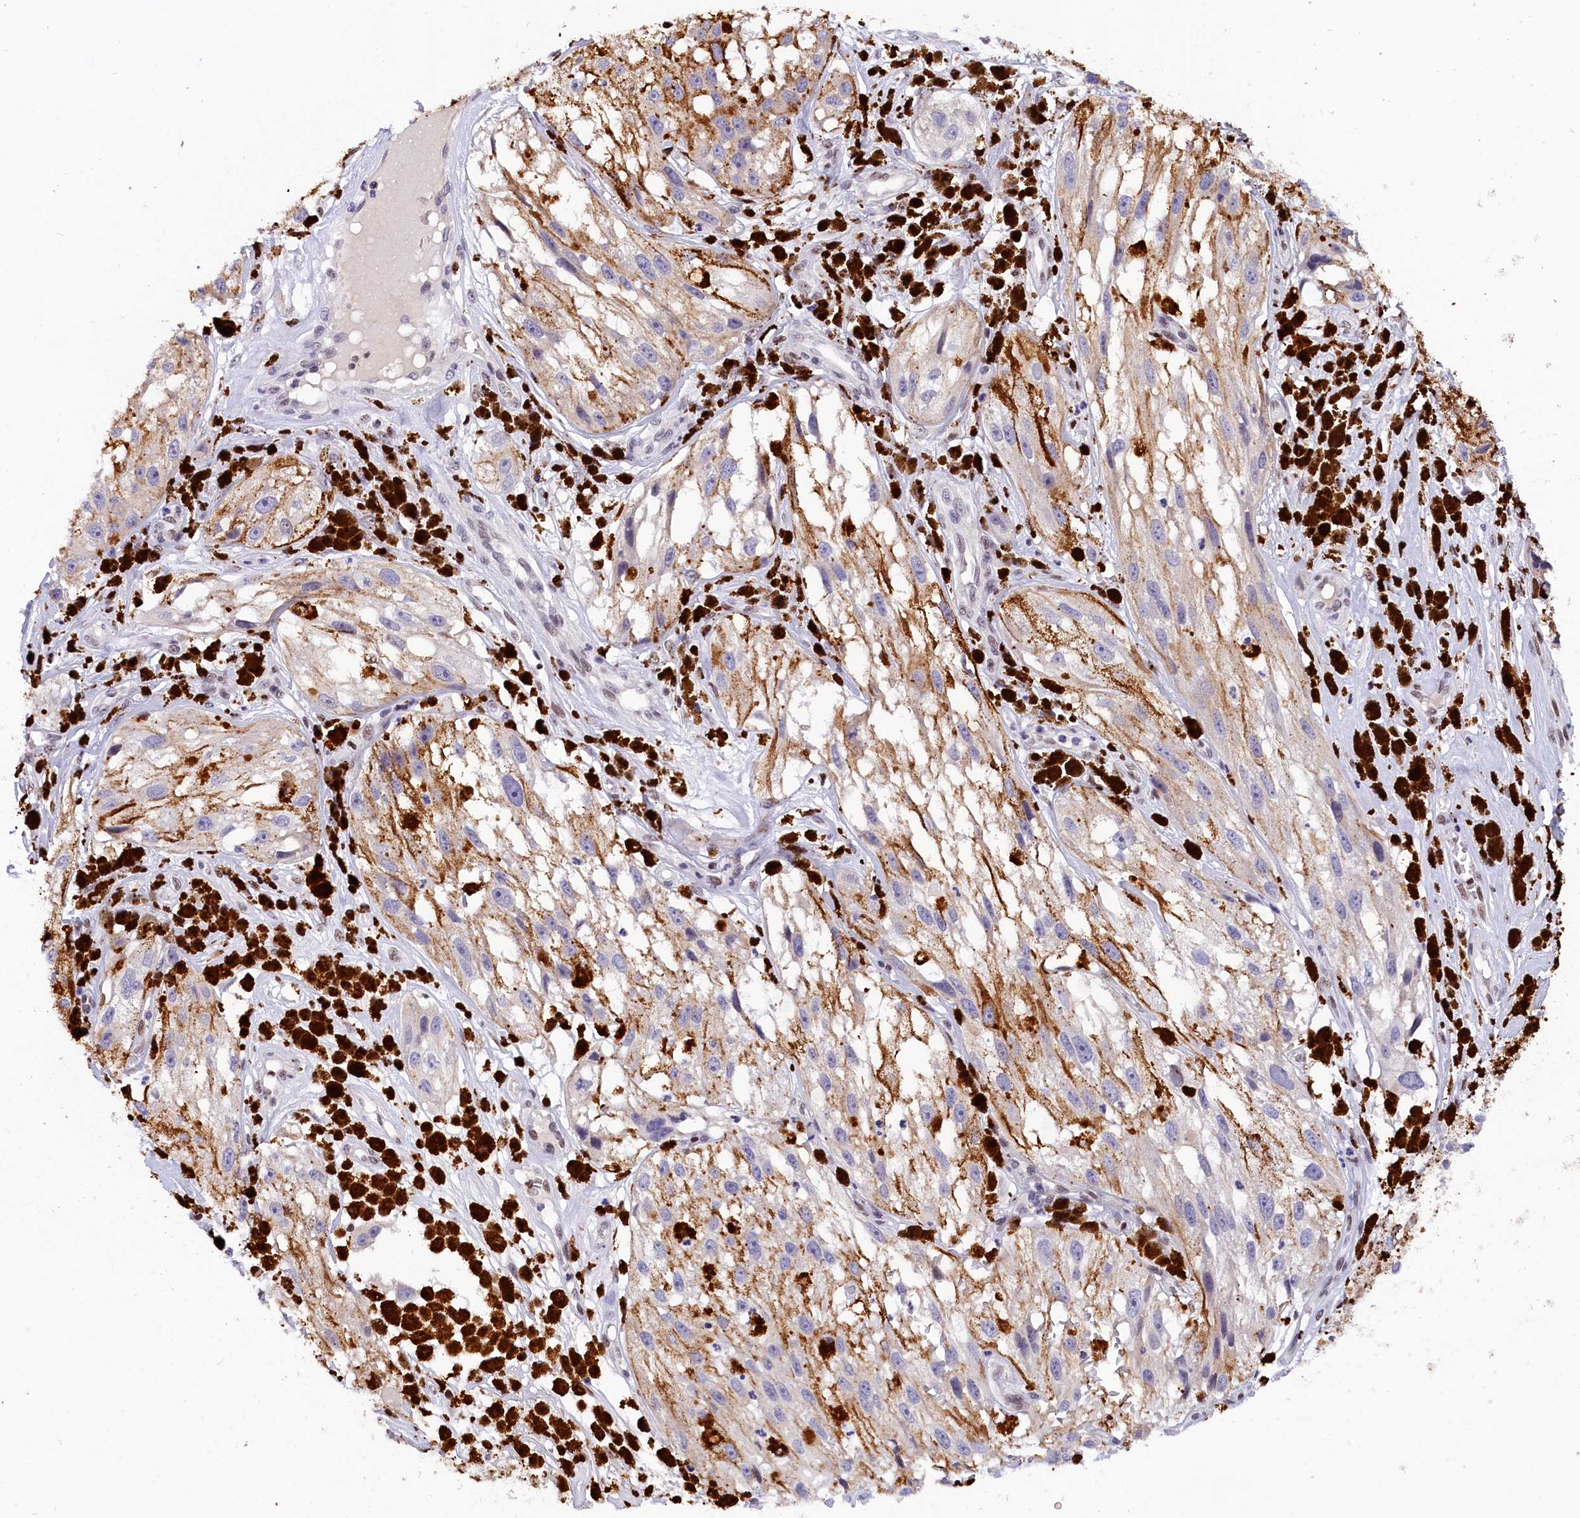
{"staining": {"intensity": "negative", "quantity": "none", "location": "none"}, "tissue": "melanoma", "cell_type": "Tumor cells", "image_type": "cancer", "snomed": [{"axis": "morphology", "description": "Malignant melanoma, NOS"}, {"axis": "topography", "description": "Skin"}], "caption": "This is an IHC image of human melanoma. There is no staining in tumor cells.", "gene": "BTBD9", "patient": {"sex": "male", "age": 88}}